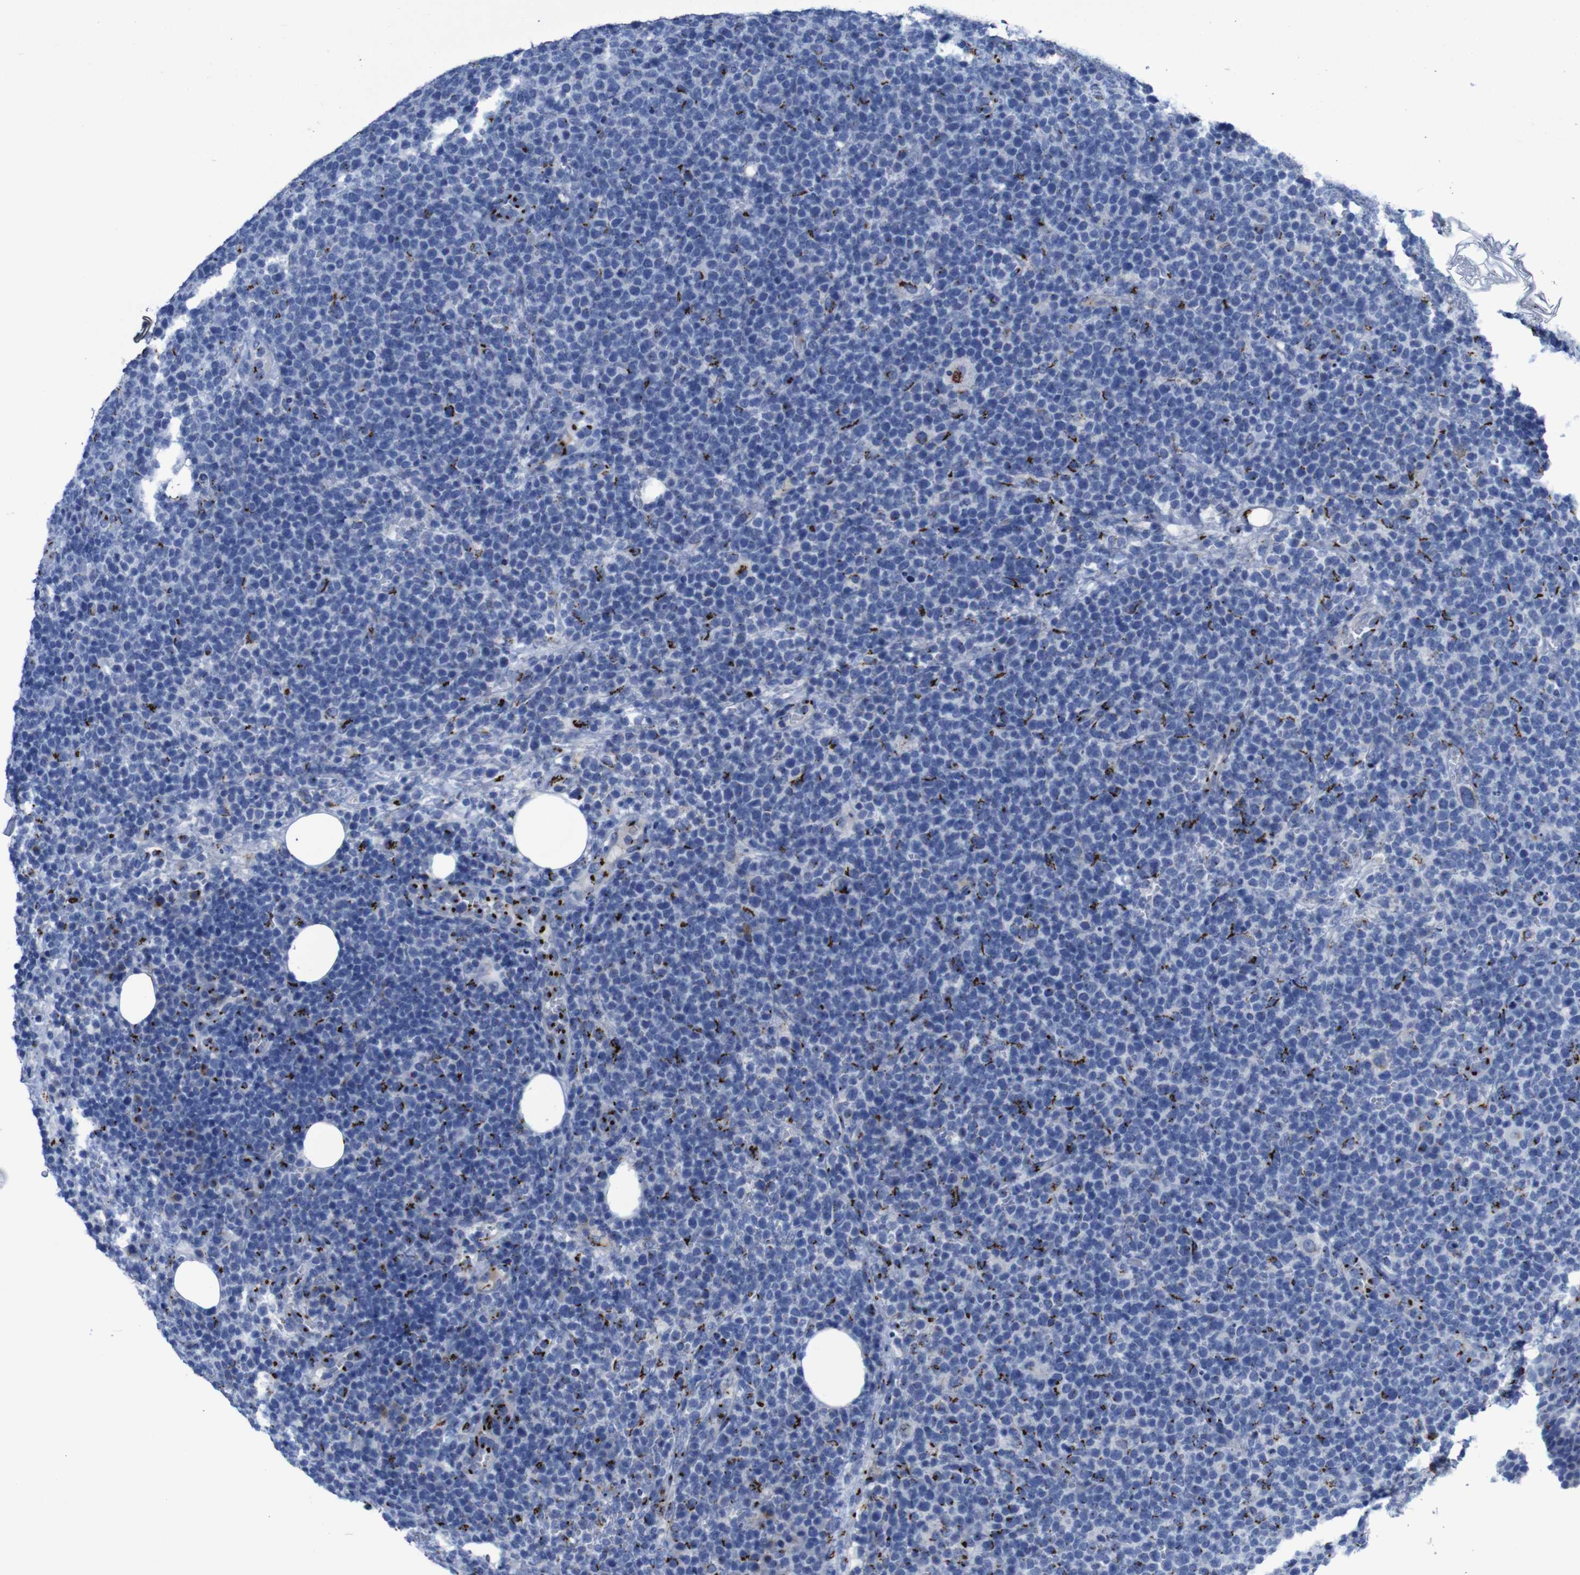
{"staining": {"intensity": "strong", "quantity": "25%-75%", "location": "cytoplasmic/membranous"}, "tissue": "lymphoma", "cell_type": "Tumor cells", "image_type": "cancer", "snomed": [{"axis": "morphology", "description": "Malignant lymphoma, non-Hodgkin's type, High grade"}, {"axis": "topography", "description": "Lymph node"}], "caption": "Strong cytoplasmic/membranous staining is present in about 25%-75% of tumor cells in high-grade malignant lymphoma, non-Hodgkin's type.", "gene": "GOLM1", "patient": {"sex": "male", "age": 61}}